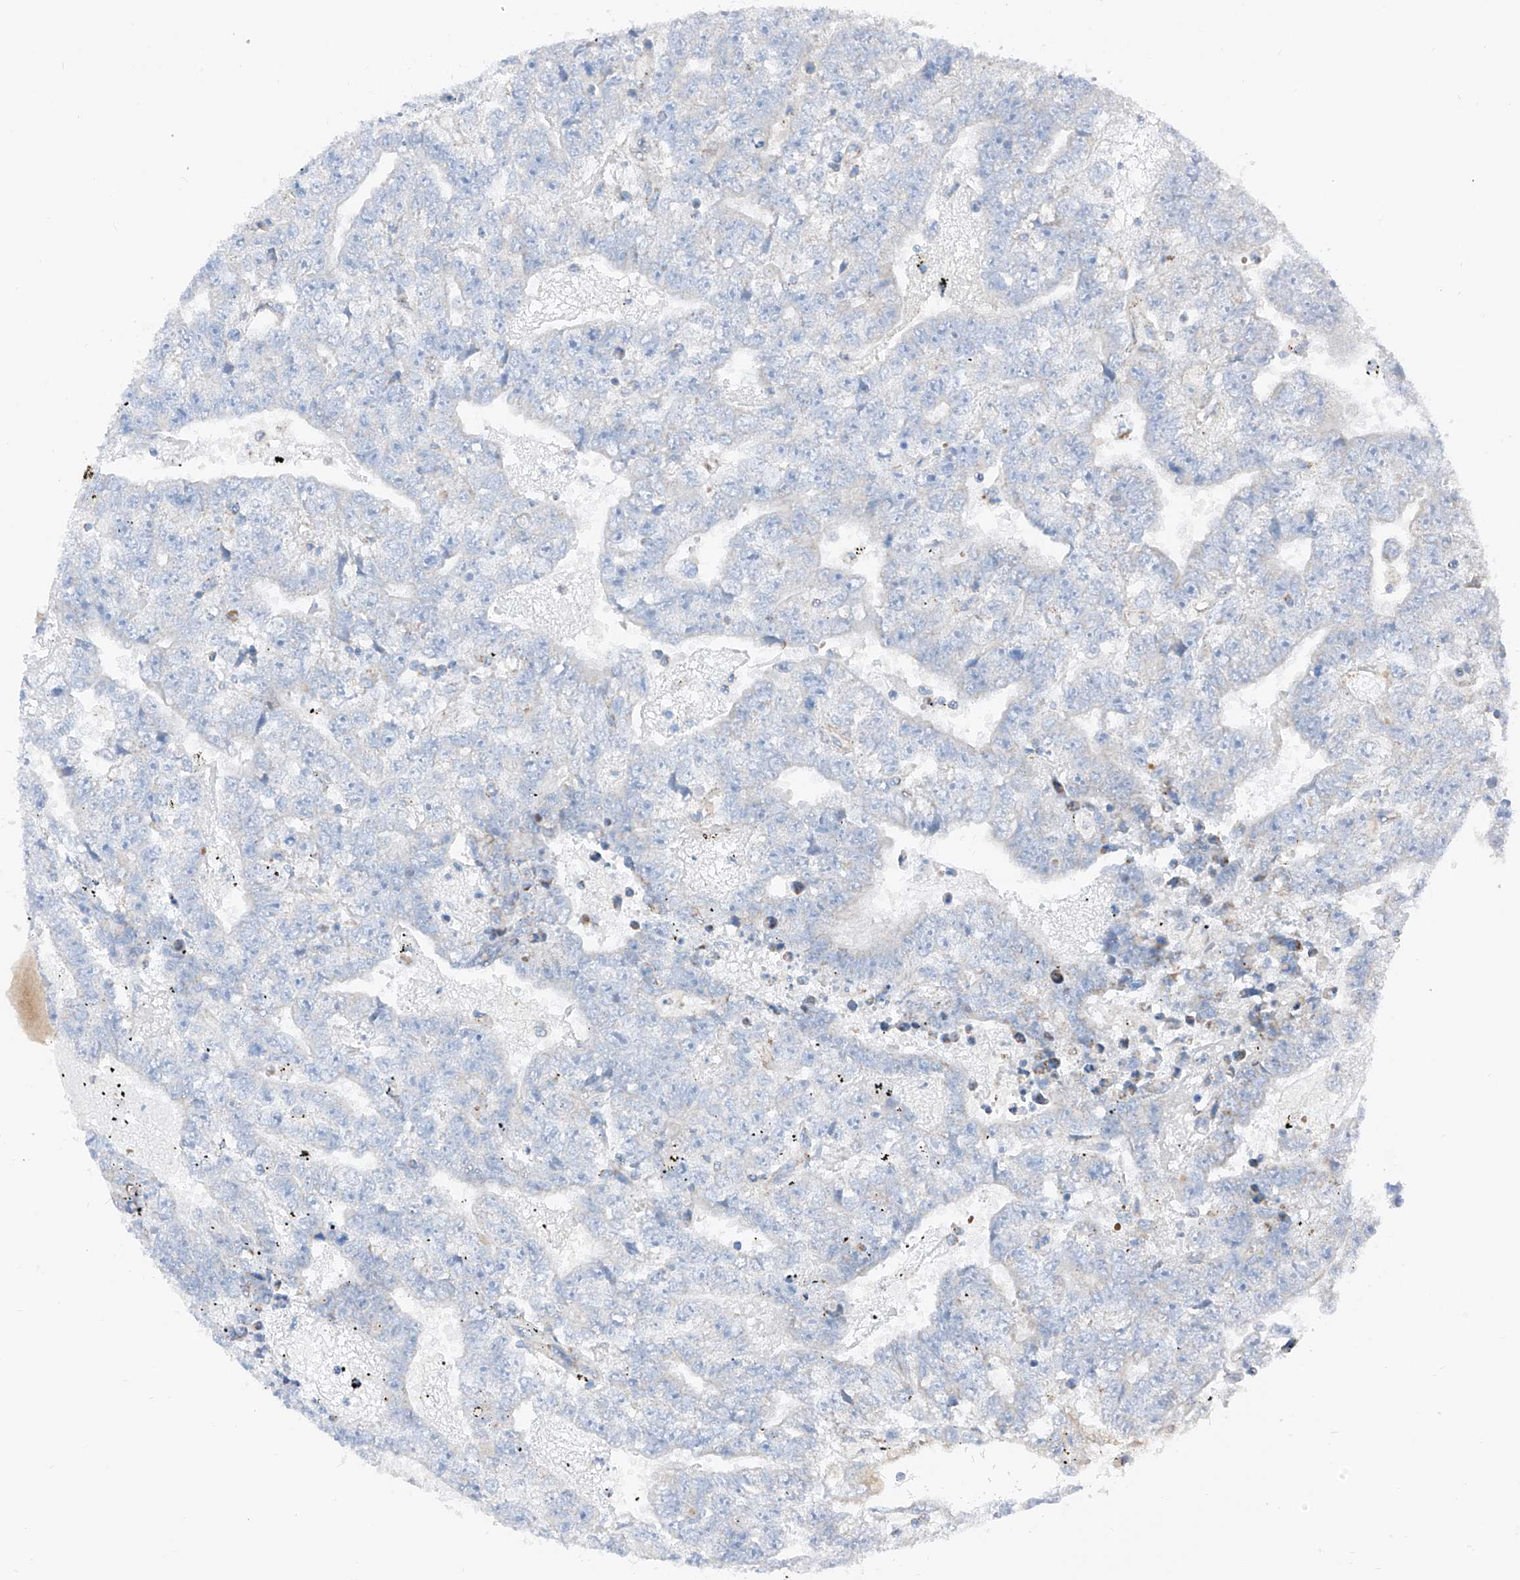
{"staining": {"intensity": "negative", "quantity": "none", "location": "none"}, "tissue": "testis cancer", "cell_type": "Tumor cells", "image_type": "cancer", "snomed": [{"axis": "morphology", "description": "Carcinoma, Embryonal, NOS"}, {"axis": "topography", "description": "Testis"}], "caption": "An immunohistochemistry micrograph of testis embryonal carcinoma is shown. There is no staining in tumor cells of testis embryonal carcinoma. (DAB immunohistochemistry (IHC) visualized using brightfield microscopy, high magnification).", "gene": "MRAP", "patient": {"sex": "male", "age": 25}}